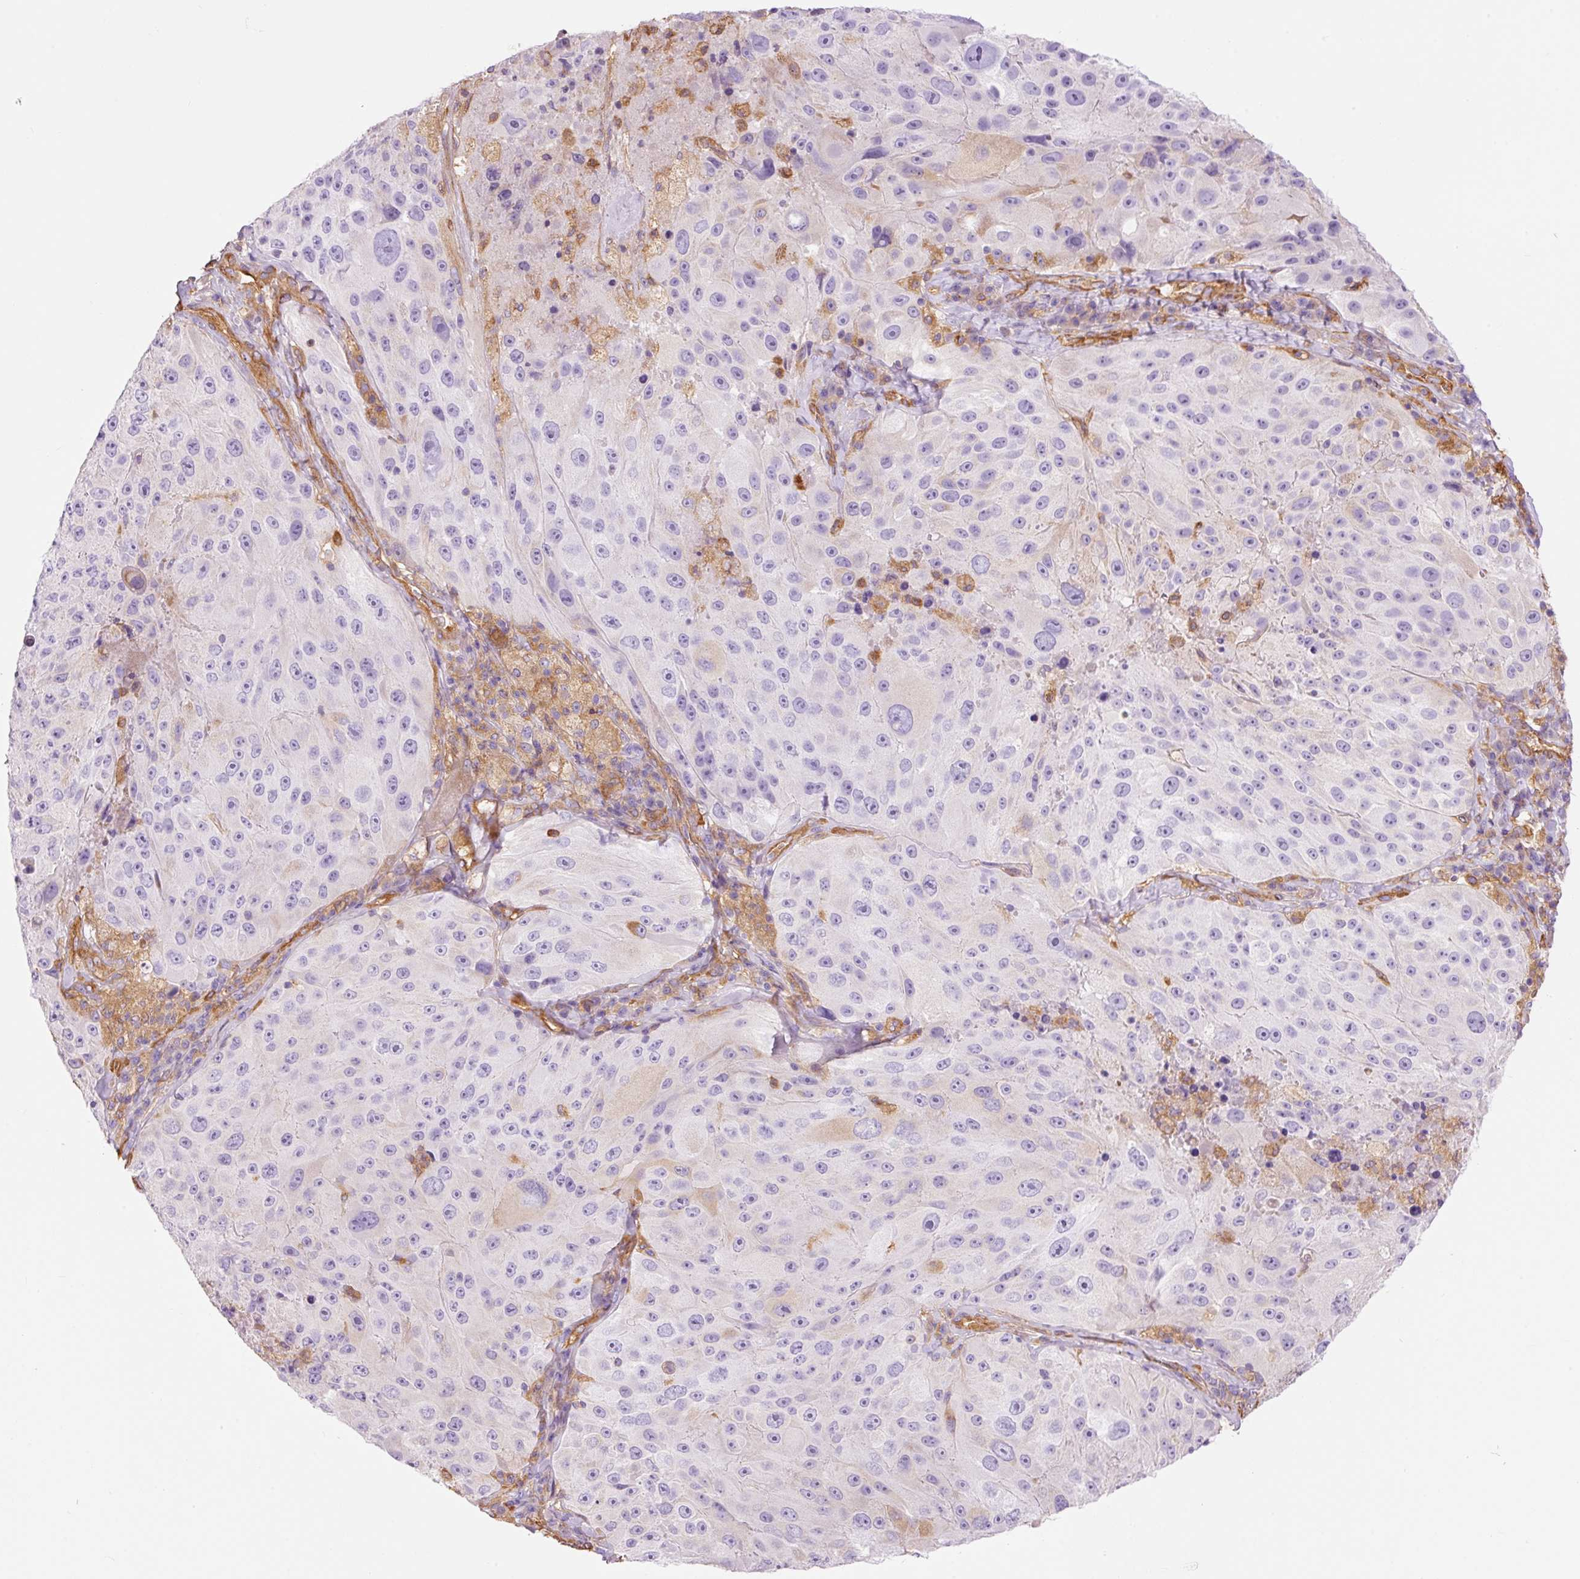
{"staining": {"intensity": "negative", "quantity": "none", "location": "none"}, "tissue": "melanoma", "cell_type": "Tumor cells", "image_type": "cancer", "snomed": [{"axis": "morphology", "description": "Malignant melanoma, Metastatic site"}, {"axis": "topography", "description": "Lymph node"}], "caption": "A histopathology image of human malignant melanoma (metastatic site) is negative for staining in tumor cells.", "gene": "IL10RB", "patient": {"sex": "male", "age": 62}}